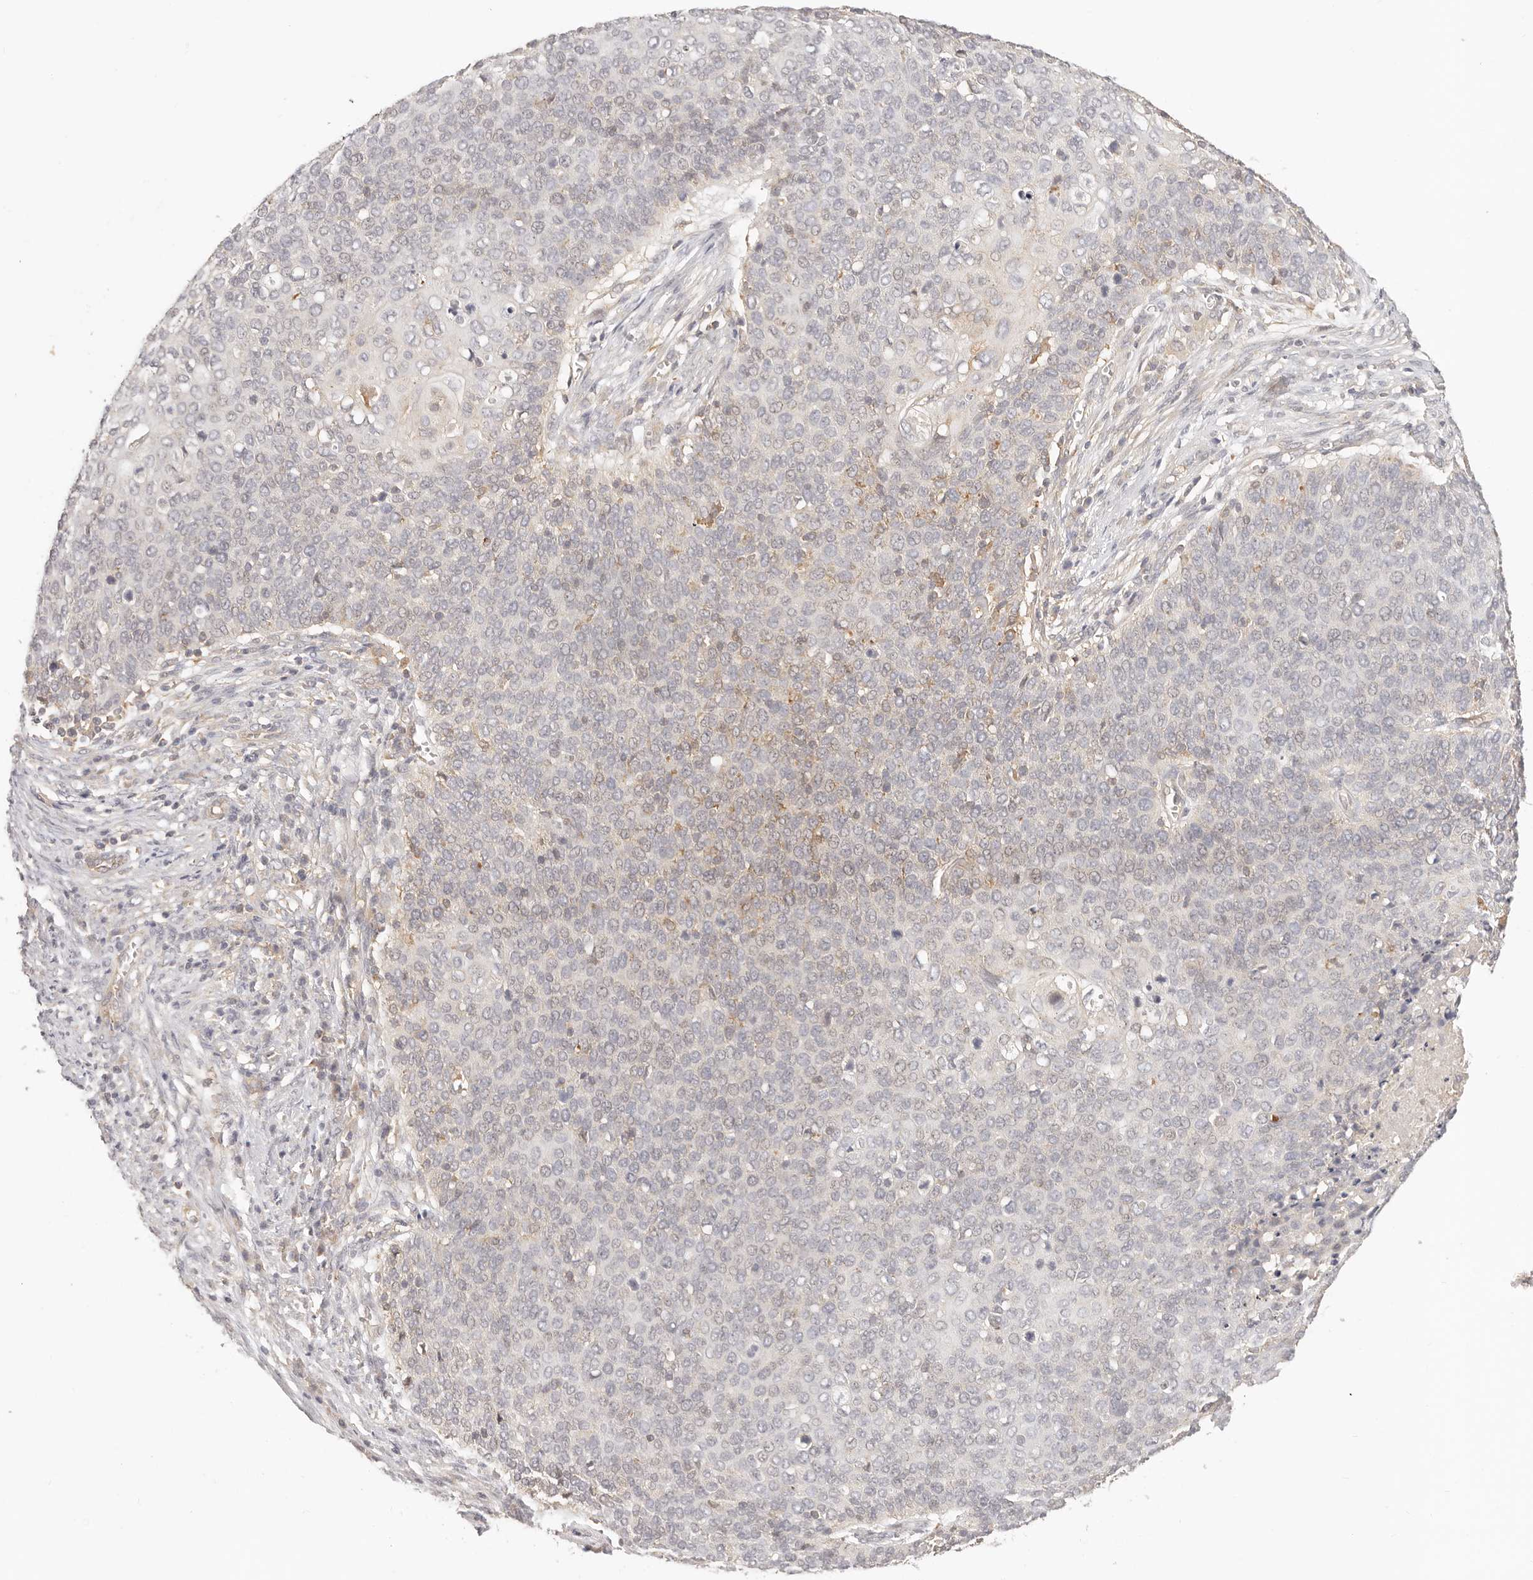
{"staining": {"intensity": "negative", "quantity": "none", "location": "none"}, "tissue": "cervical cancer", "cell_type": "Tumor cells", "image_type": "cancer", "snomed": [{"axis": "morphology", "description": "Squamous cell carcinoma, NOS"}, {"axis": "topography", "description": "Cervix"}], "caption": "Immunohistochemical staining of human squamous cell carcinoma (cervical) exhibits no significant positivity in tumor cells.", "gene": "DTNBP1", "patient": {"sex": "female", "age": 39}}